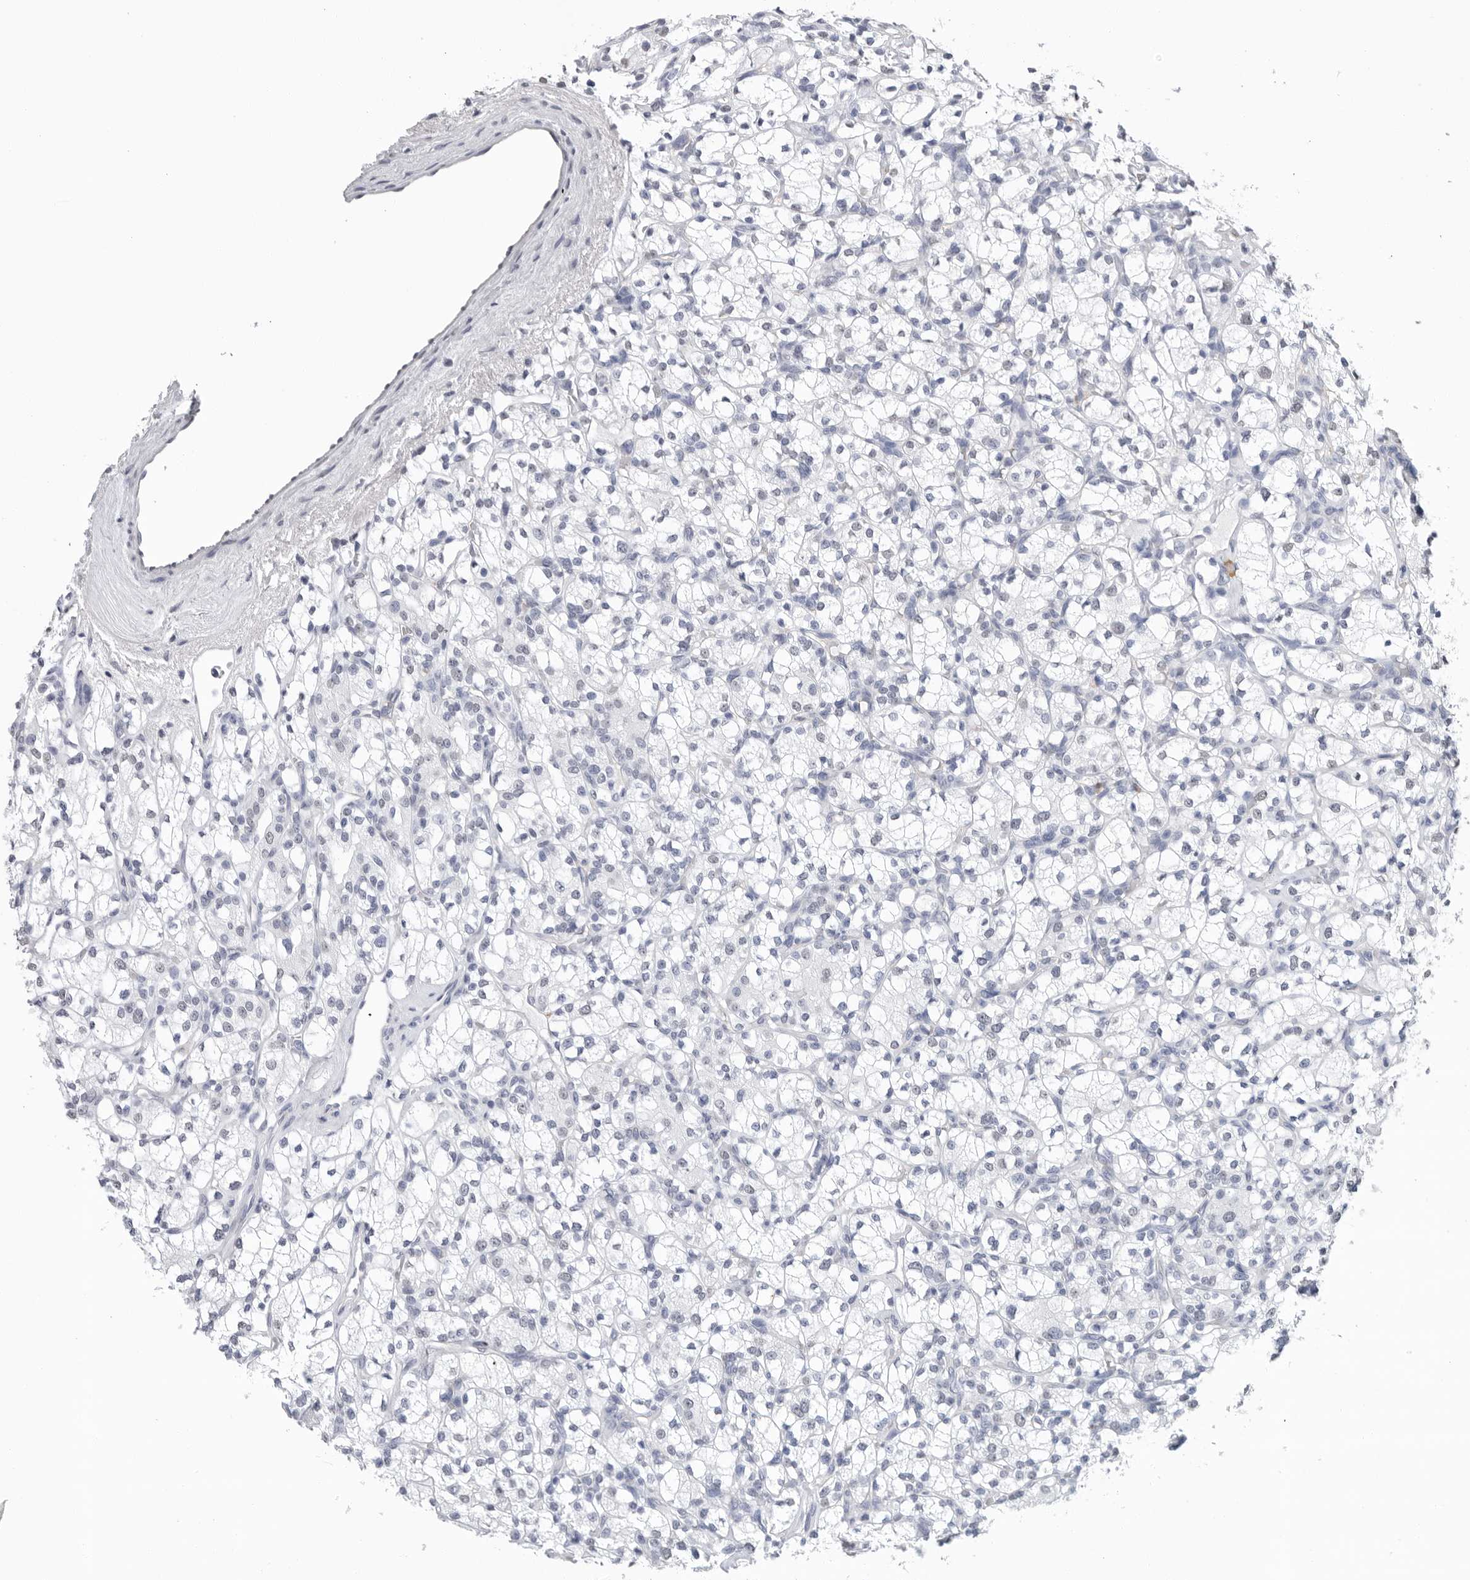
{"staining": {"intensity": "negative", "quantity": "none", "location": "none"}, "tissue": "renal cancer", "cell_type": "Tumor cells", "image_type": "cancer", "snomed": [{"axis": "morphology", "description": "Adenocarcinoma, NOS"}, {"axis": "topography", "description": "Kidney"}], "caption": "This is a photomicrograph of IHC staining of renal adenocarcinoma, which shows no positivity in tumor cells.", "gene": "ARHGEF10", "patient": {"sex": "male", "age": 77}}